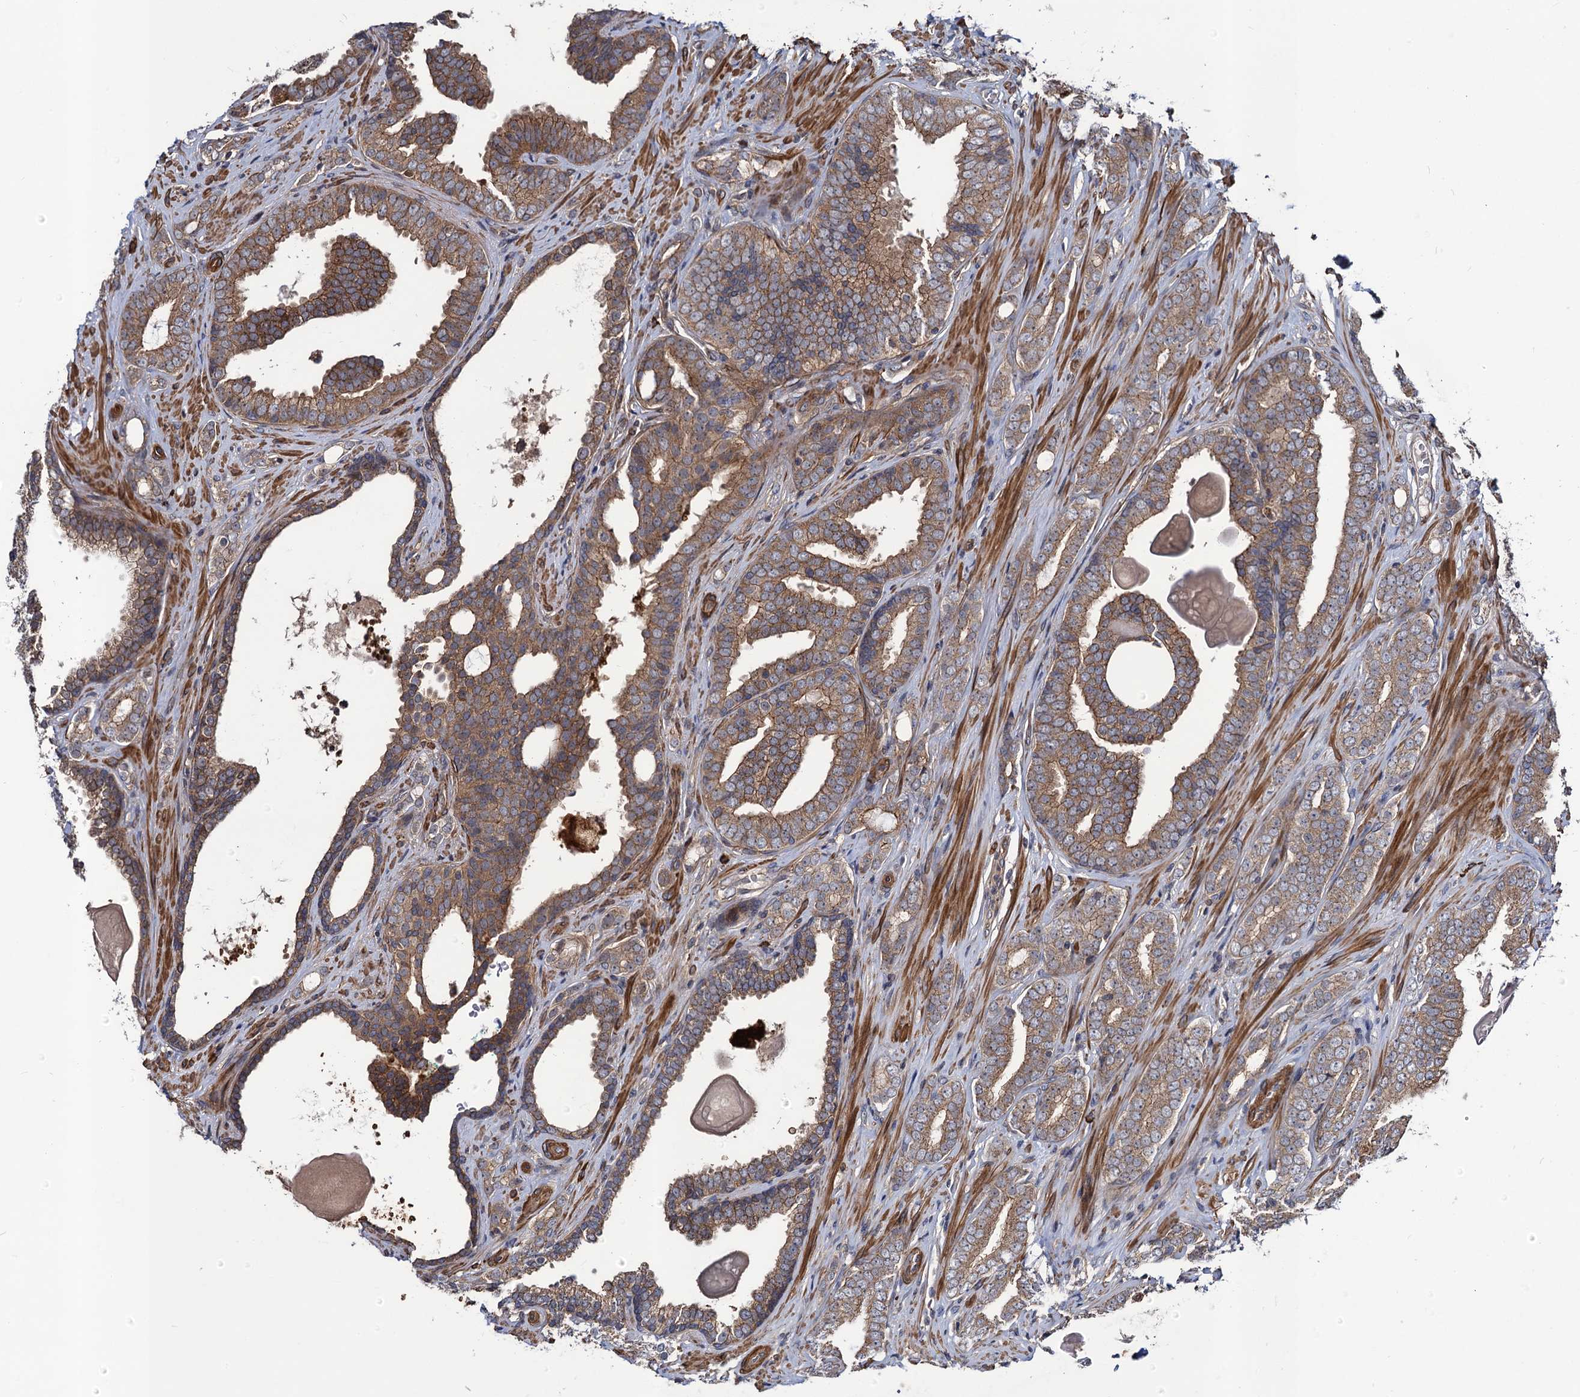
{"staining": {"intensity": "moderate", "quantity": ">75%", "location": "cytoplasmic/membranous"}, "tissue": "prostate cancer", "cell_type": "Tumor cells", "image_type": "cancer", "snomed": [{"axis": "morphology", "description": "Adenocarcinoma, High grade"}, {"axis": "topography", "description": "Prostate"}], "caption": "This is a photomicrograph of immunohistochemistry (IHC) staining of high-grade adenocarcinoma (prostate), which shows moderate positivity in the cytoplasmic/membranous of tumor cells.", "gene": "KXD1", "patient": {"sex": "male", "age": 63}}